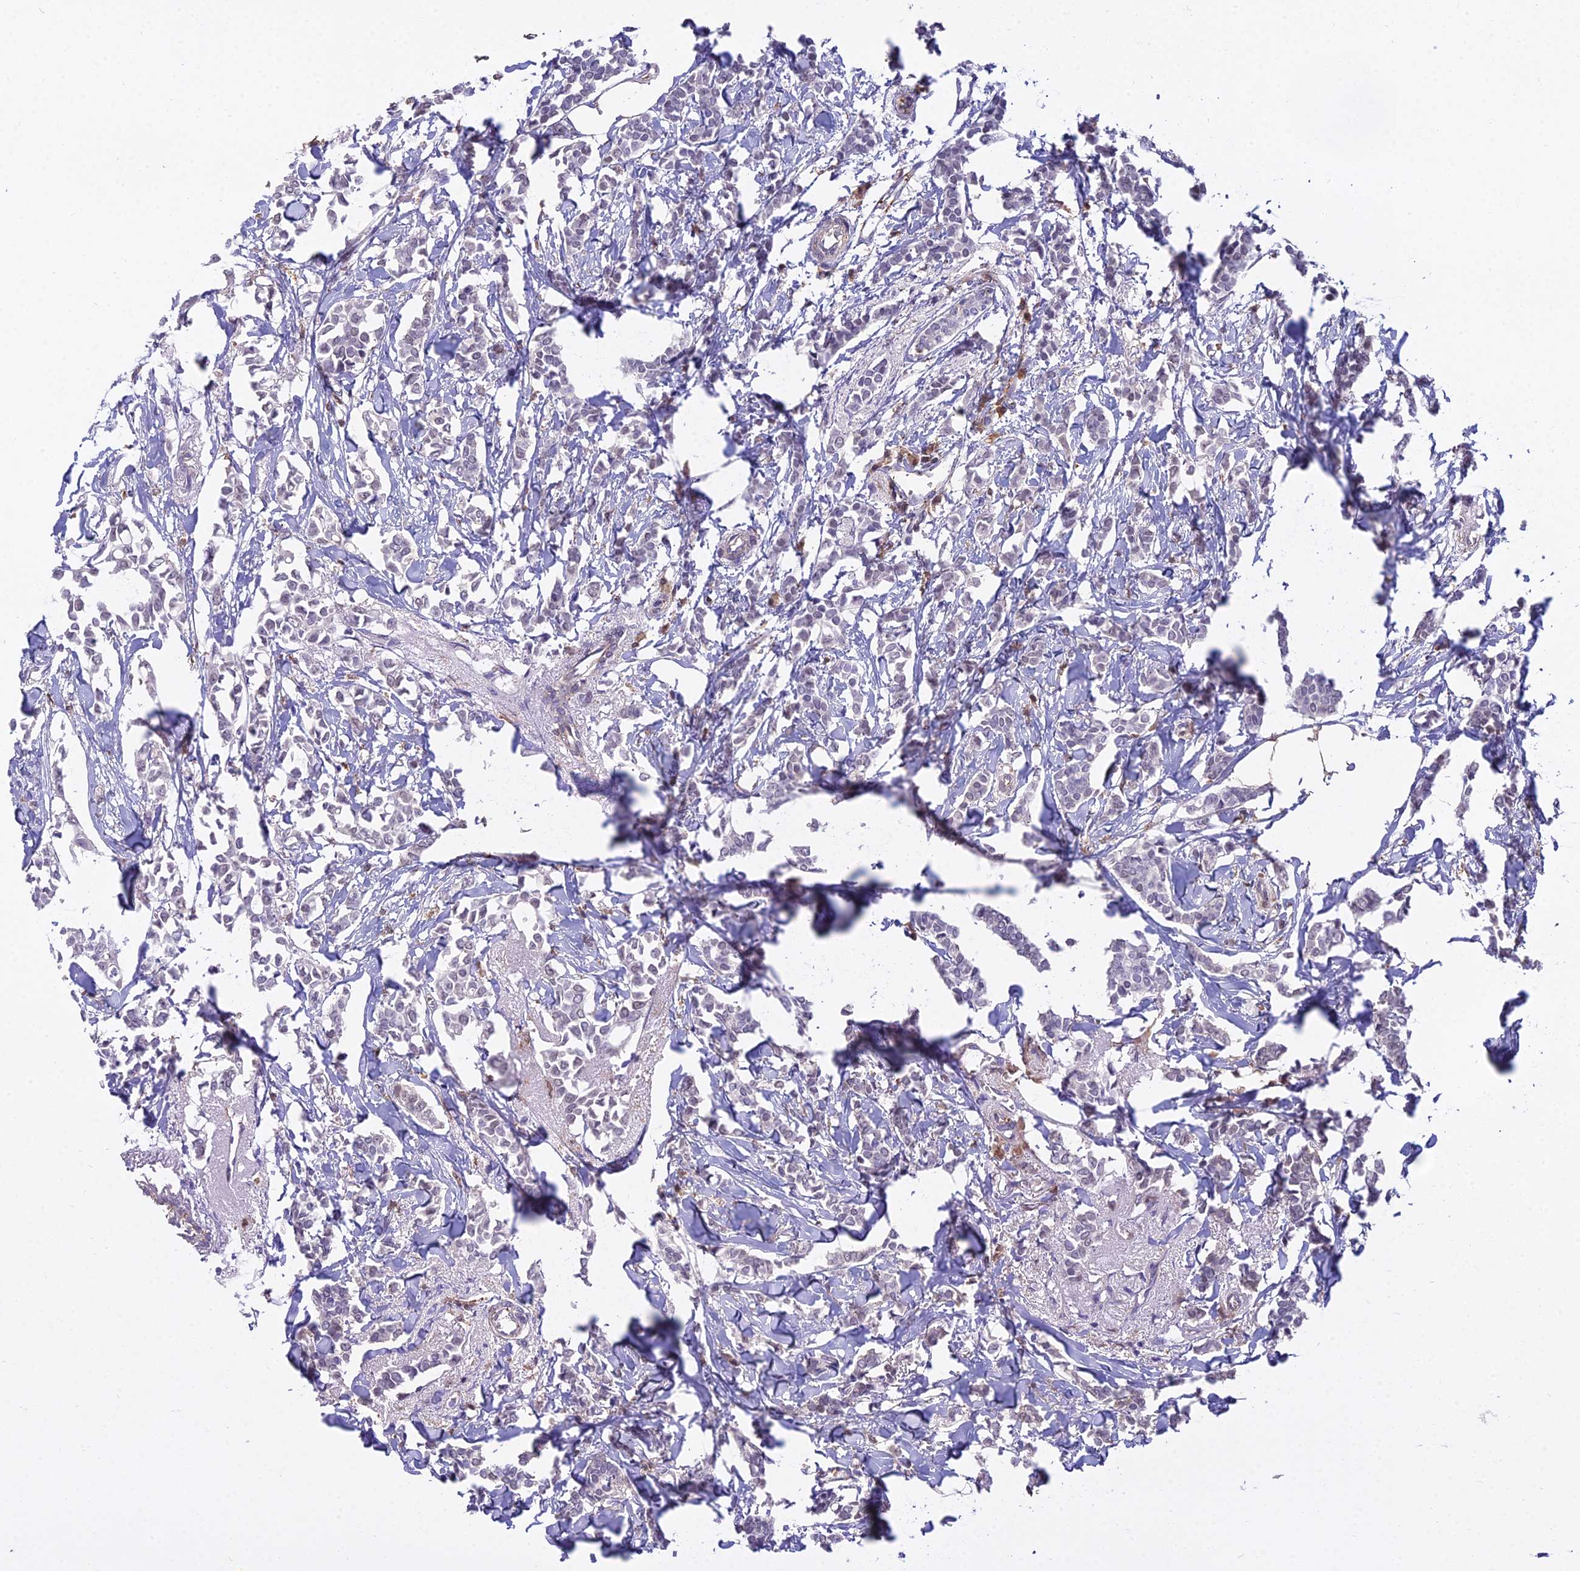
{"staining": {"intensity": "negative", "quantity": "none", "location": "none"}, "tissue": "breast cancer", "cell_type": "Tumor cells", "image_type": "cancer", "snomed": [{"axis": "morphology", "description": "Duct carcinoma"}, {"axis": "topography", "description": "Breast"}], "caption": "High magnification brightfield microscopy of breast cancer stained with DAB (3,3'-diaminobenzidine) (brown) and counterstained with hematoxylin (blue): tumor cells show no significant staining. The staining is performed using DAB (3,3'-diaminobenzidine) brown chromogen with nuclei counter-stained in using hematoxylin.", "gene": "BLNK", "patient": {"sex": "female", "age": 41}}